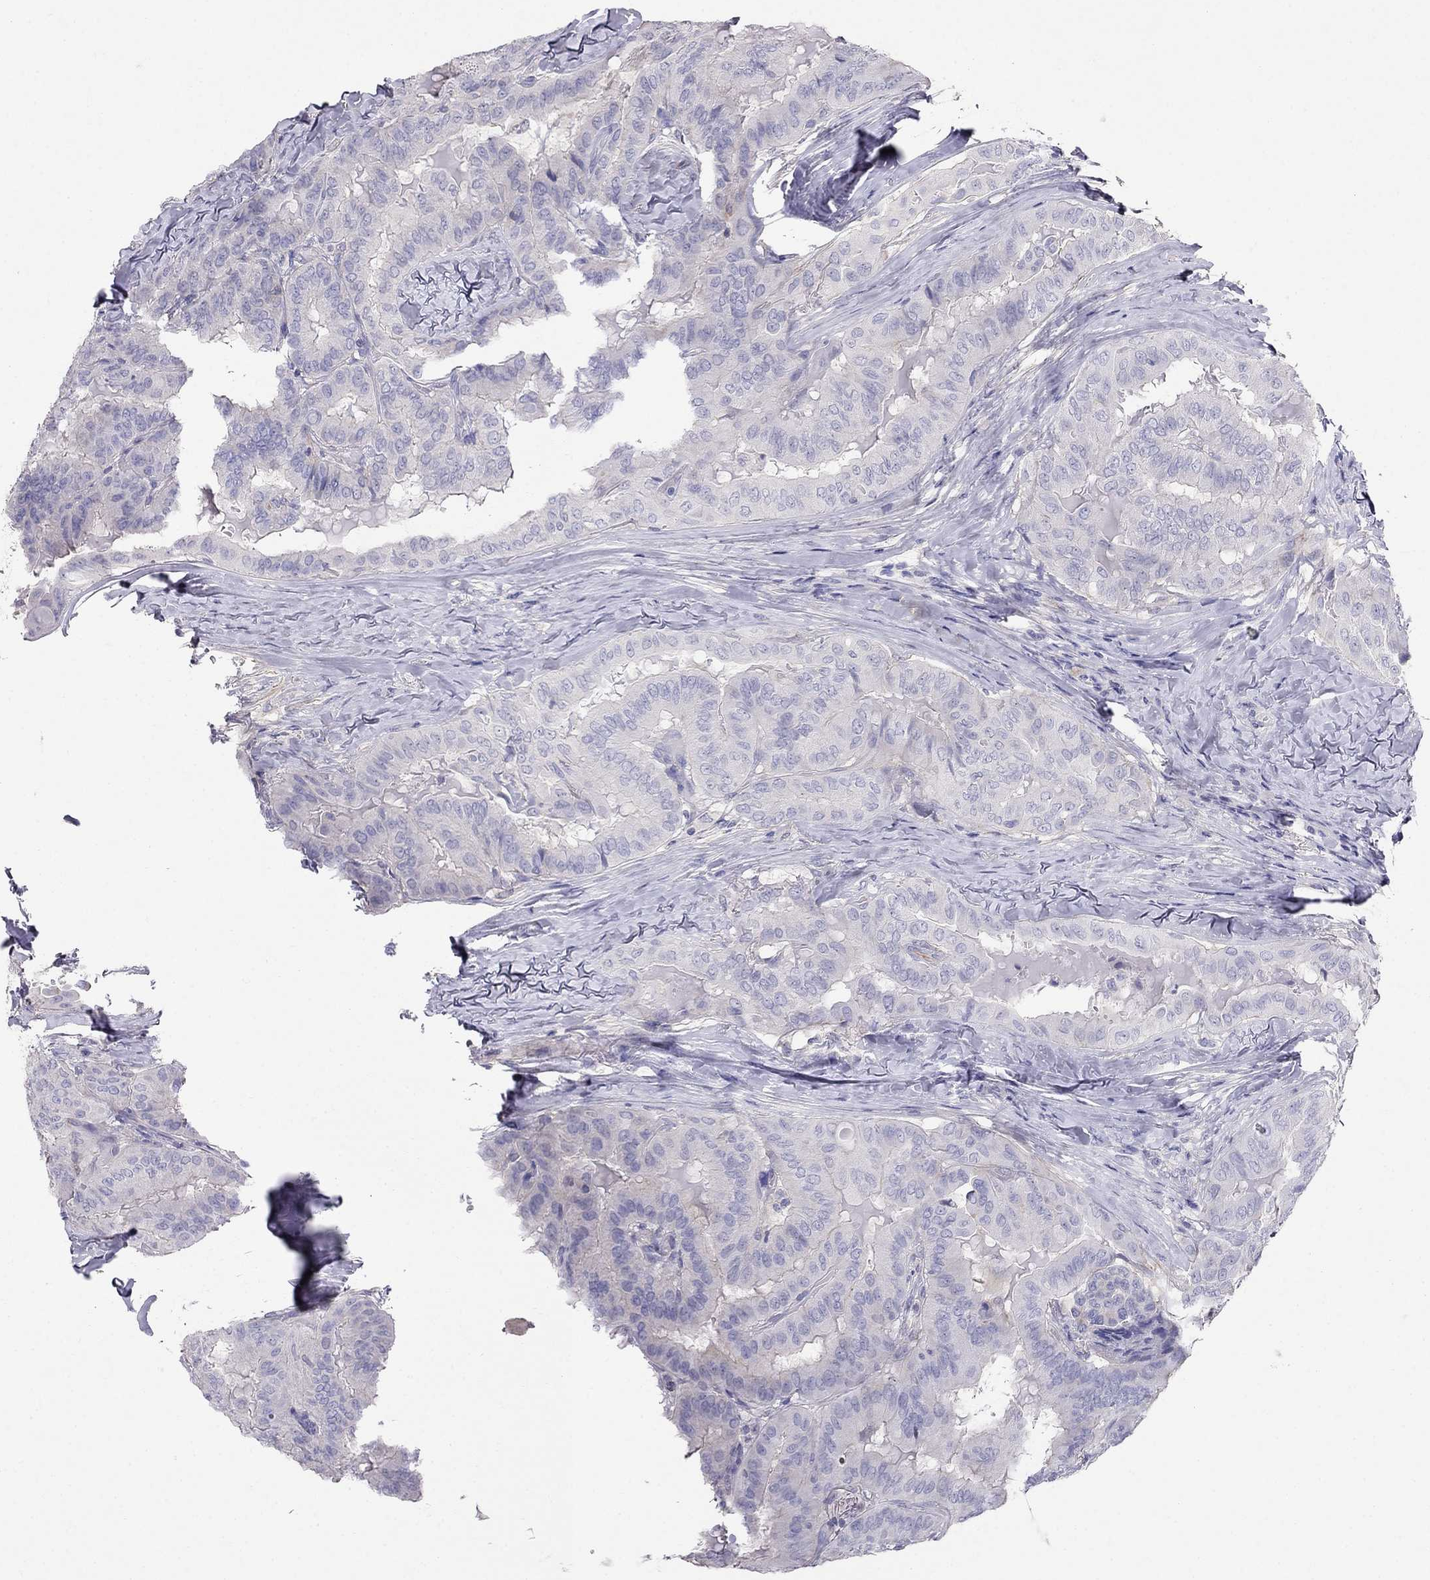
{"staining": {"intensity": "negative", "quantity": "none", "location": "none"}, "tissue": "thyroid cancer", "cell_type": "Tumor cells", "image_type": "cancer", "snomed": [{"axis": "morphology", "description": "Papillary adenocarcinoma, NOS"}, {"axis": "topography", "description": "Thyroid gland"}], "caption": "High power microscopy histopathology image of an immunohistochemistry micrograph of papillary adenocarcinoma (thyroid), revealing no significant expression in tumor cells.", "gene": "LY6H", "patient": {"sex": "female", "age": 68}}